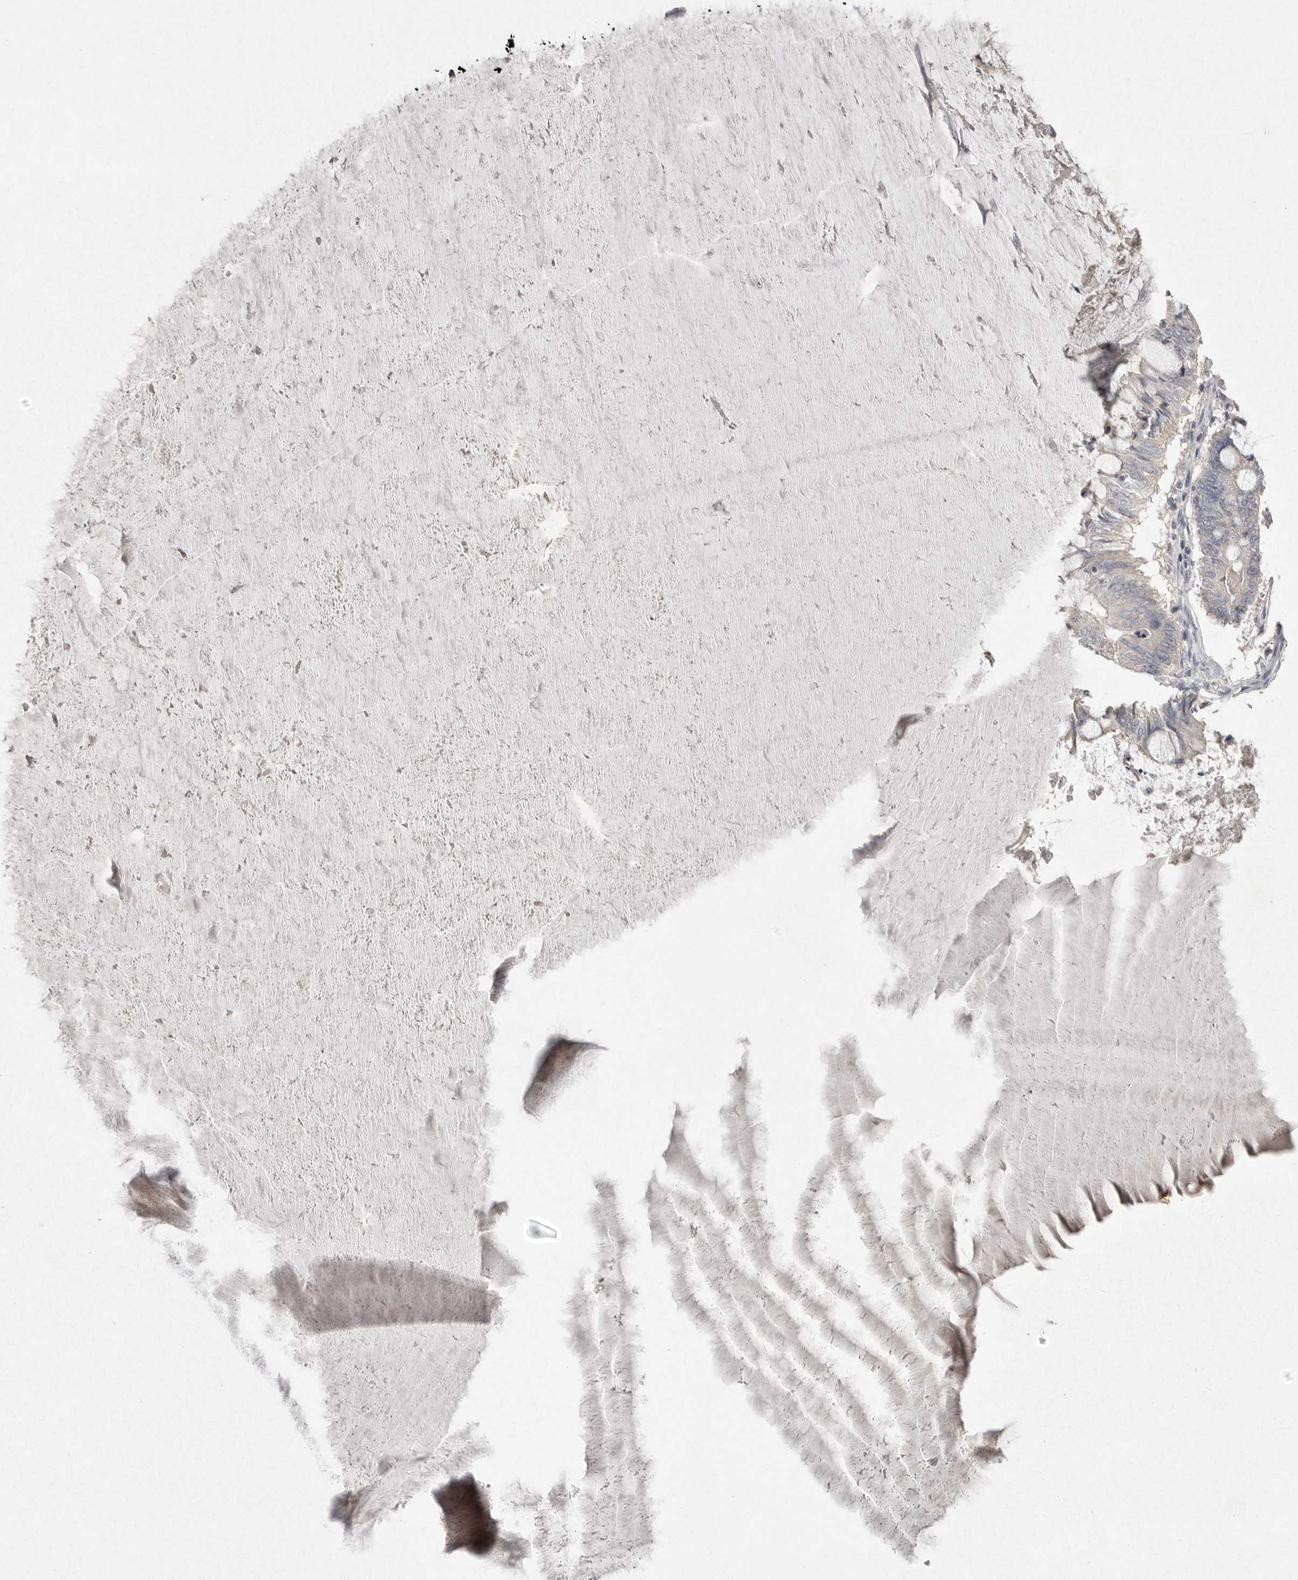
{"staining": {"intensity": "weak", "quantity": "<25%", "location": "cytoplasmic/membranous"}, "tissue": "ovarian cancer", "cell_type": "Tumor cells", "image_type": "cancer", "snomed": [{"axis": "morphology", "description": "Cystadenocarcinoma, mucinous, NOS"}, {"axis": "topography", "description": "Ovary"}], "caption": "This is an IHC micrograph of human ovarian cancer (mucinous cystadenocarcinoma). There is no expression in tumor cells.", "gene": "VANGL2", "patient": {"sex": "female", "age": 61}}